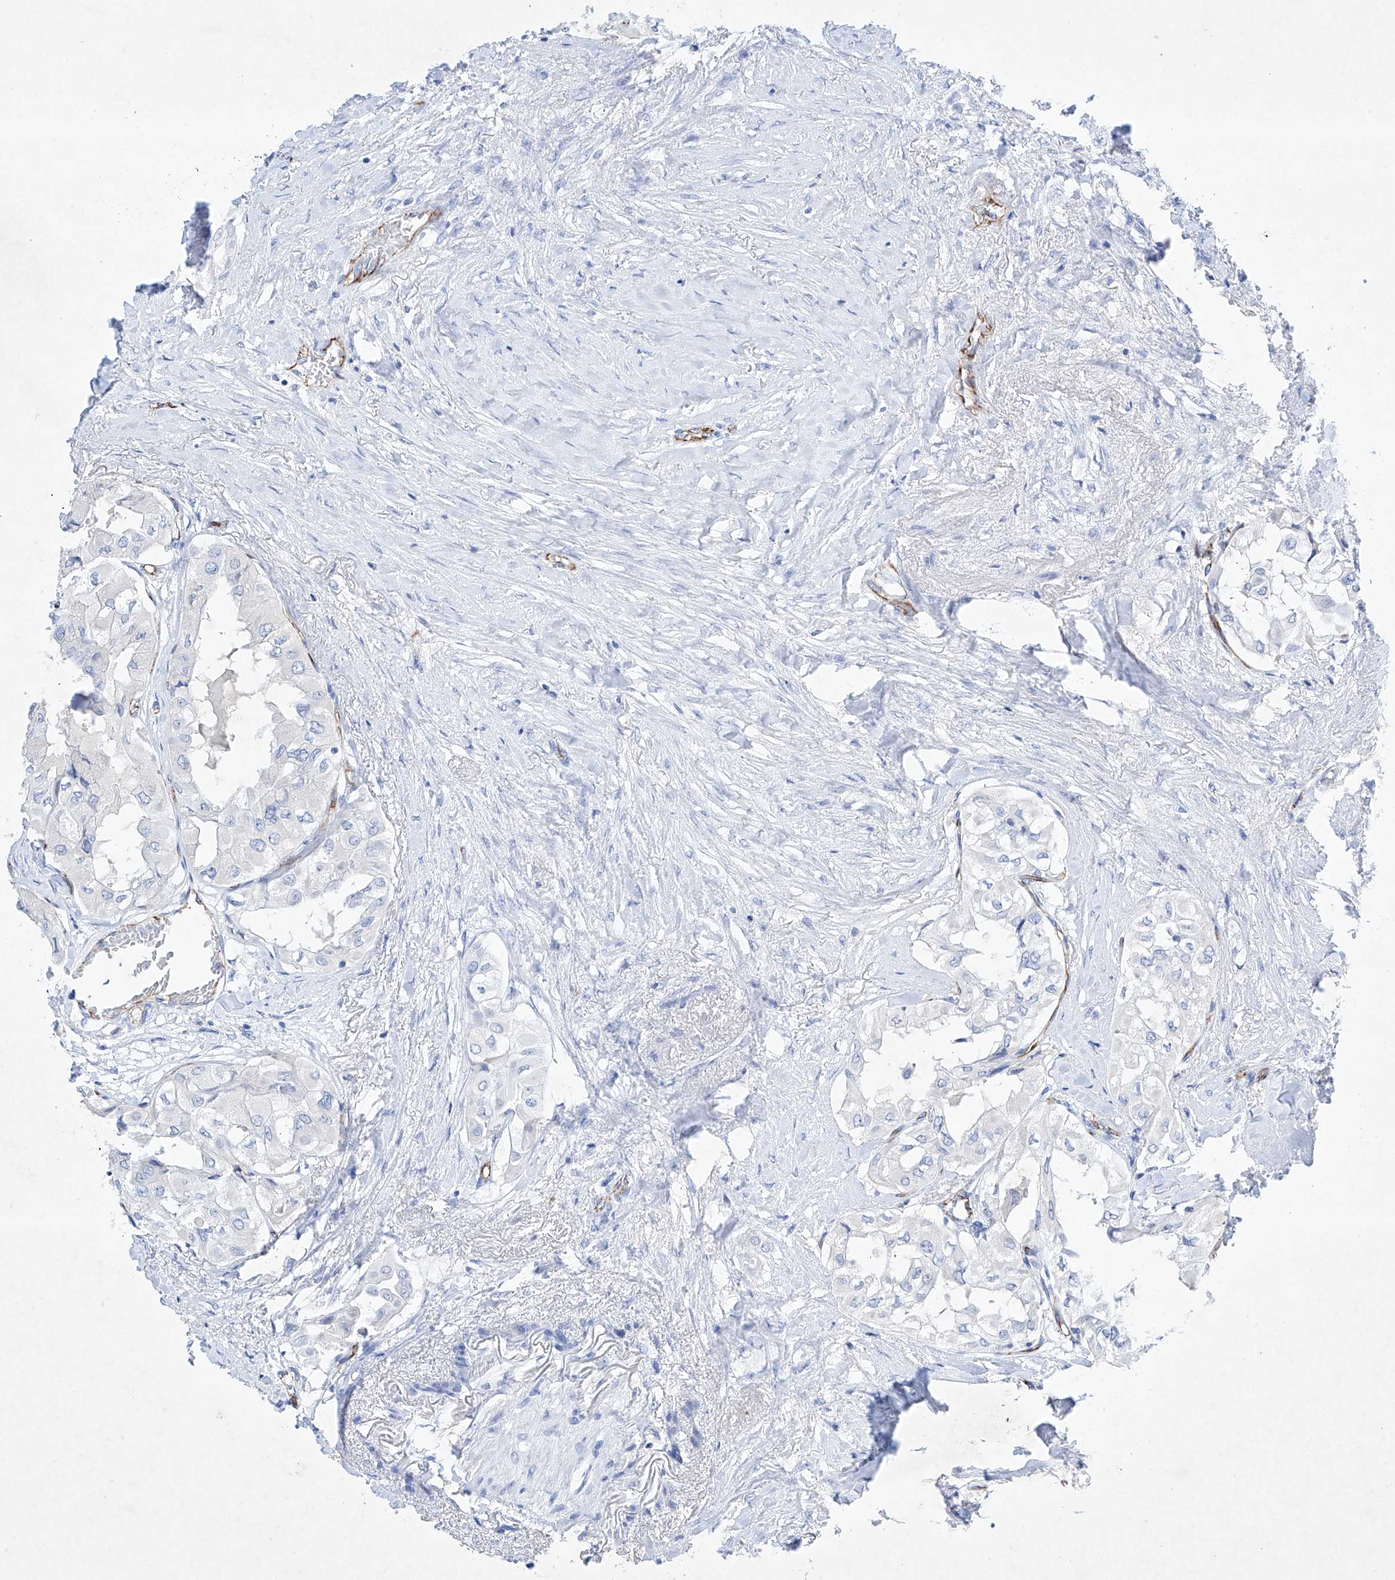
{"staining": {"intensity": "negative", "quantity": "none", "location": "none"}, "tissue": "thyroid cancer", "cell_type": "Tumor cells", "image_type": "cancer", "snomed": [{"axis": "morphology", "description": "Papillary adenocarcinoma, NOS"}, {"axis": "topography", "description": "Thyroid gland"}], "caption": "A micrograph of human thyroid papillary adenocarcinoma is negative for staining in tumor cells.", "gene": "ETV7", "patient": {"sex": "female", "age": 59}}